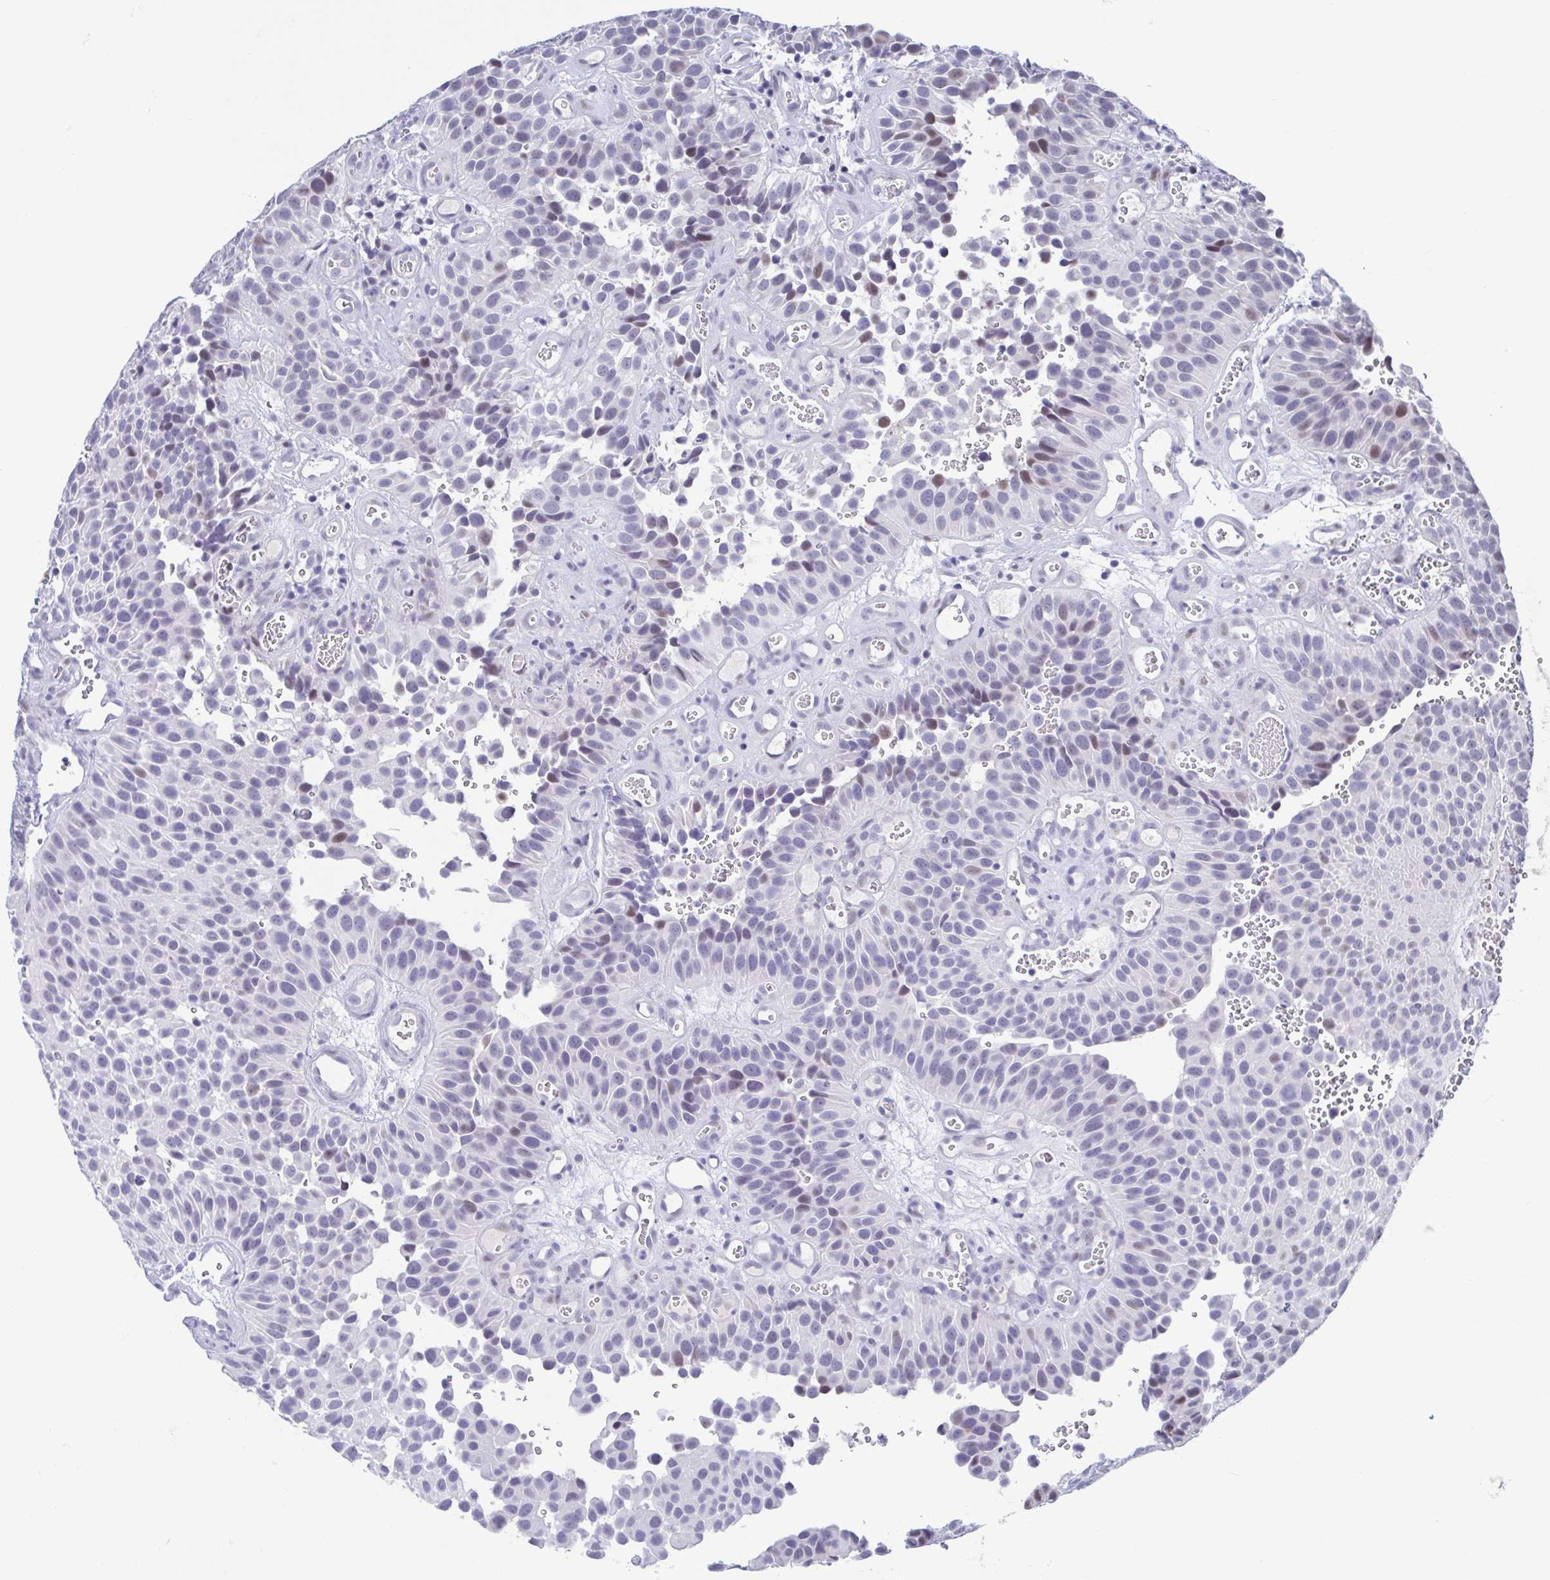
{"staining": {"intensity": "weak", "quantity": "<25%", "location": "nuclear"}, "tissue": "urothelial cancer", "cell_type": "Tumor cells", "image_type": "cancer", "snomed": [{"axis": "morphology", "description": "Urothelial carcinoma, Low grade"}, {"axis": "topography", "description": "Urinary bladder"}], "caption": "DAB (3,3'-diaminobenzidine) immunohistochemical staining of human urothelial cancer reveals no significant positivity in tumor cells.", "gene": "PERM1", "patient": {"sex": "male", "age": 76}}